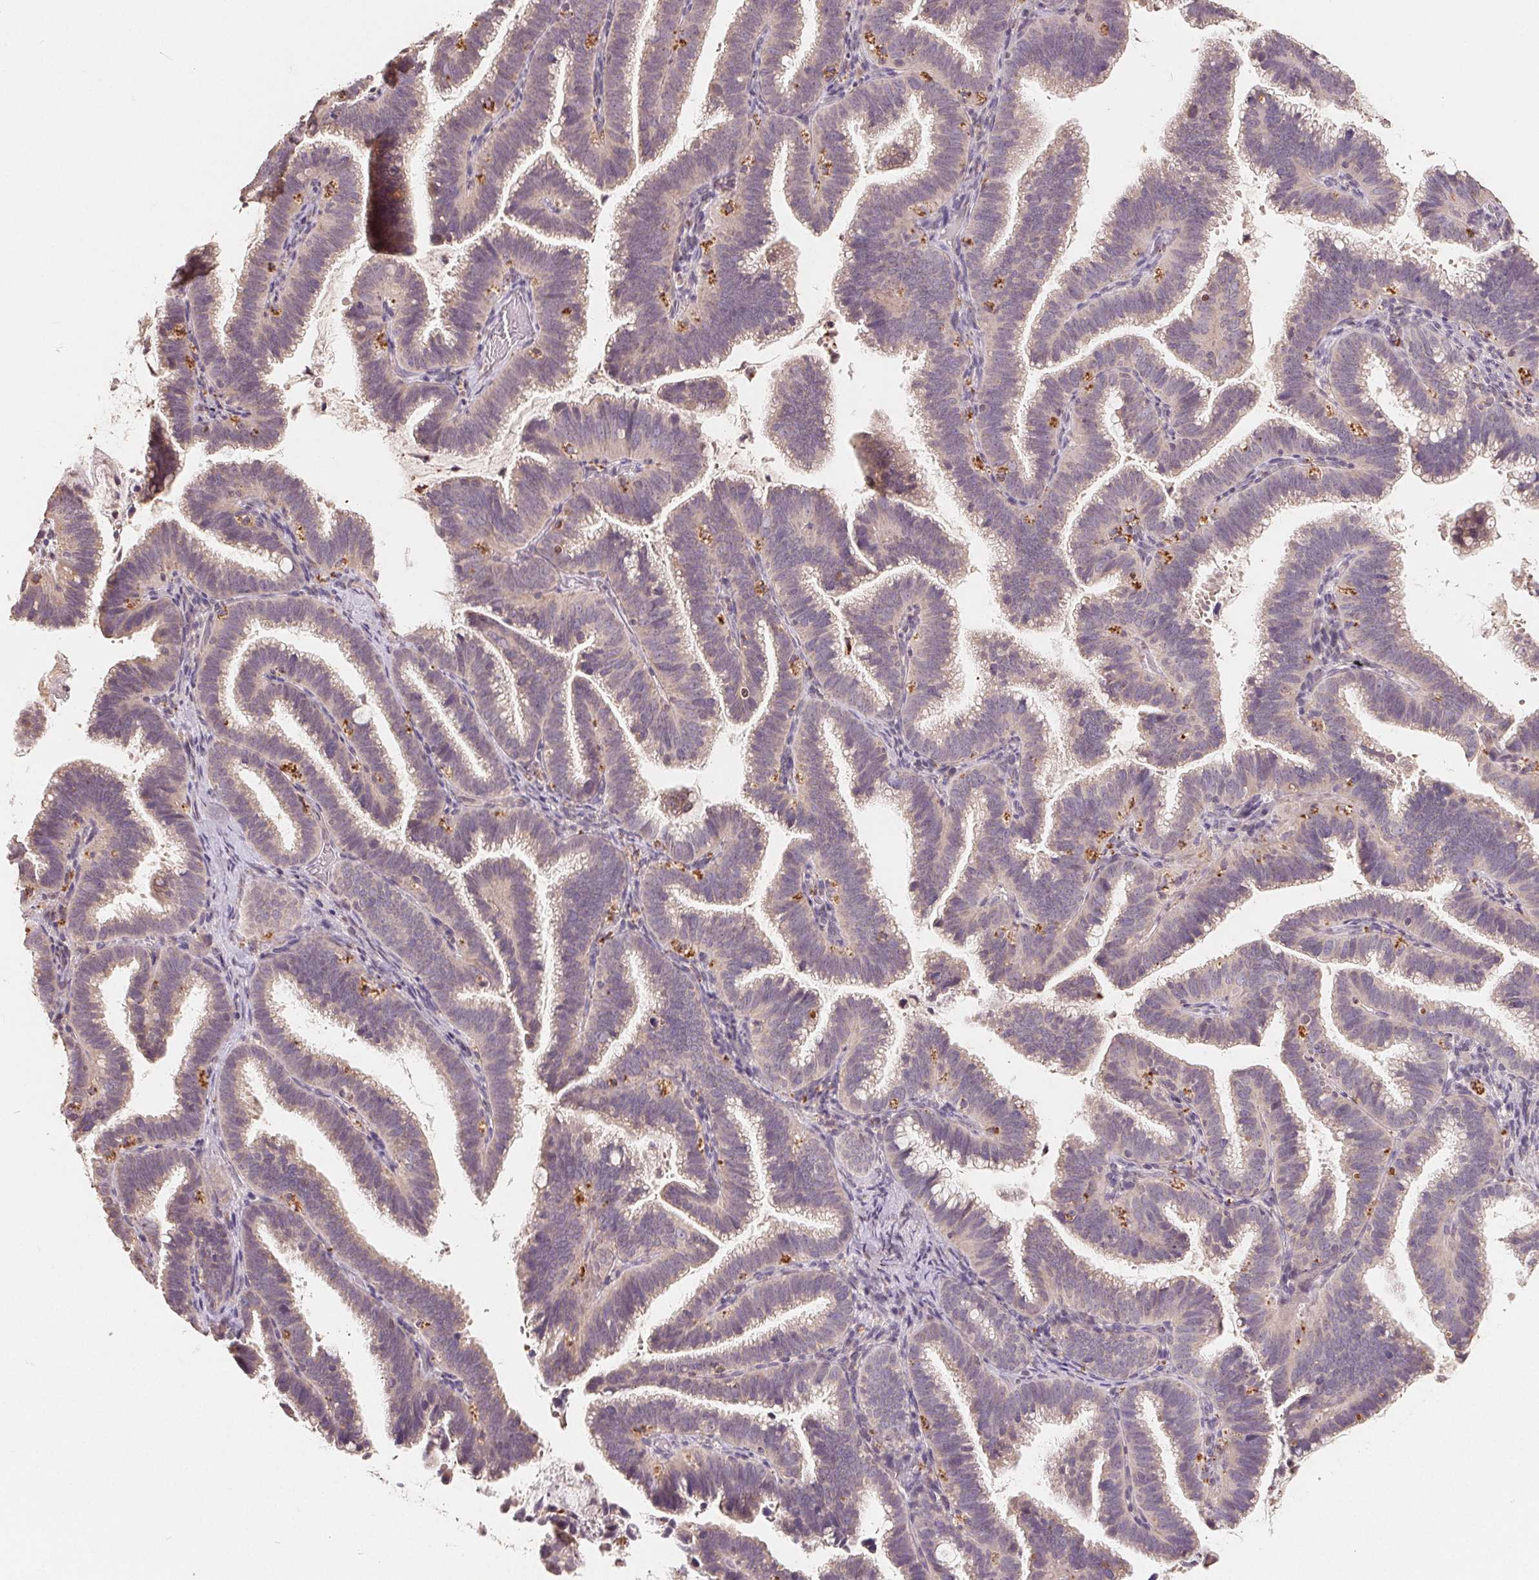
{"staining": {"intensity": "moderate", "quantity": "<25%", "location": "cytoplasmic/membranous"}, "tissue": "cervical cancer", "cell_type": "Tumor cells", "image_type": "cancer", "snomed": [{"axis": "morphology", "description": "Adenocarcinoma, NOS"}, {"axis": "topography", "description": "Cervix"}], "caption": "IHC micrograph of cervical cancer stained for a protein (brown), which exhibits low levels of moderate cytoplasmic/membranous positivity in about <25% of tumor cells.", "gene": "CDIPT", "patient": {"sex": "female", "age": 61}}